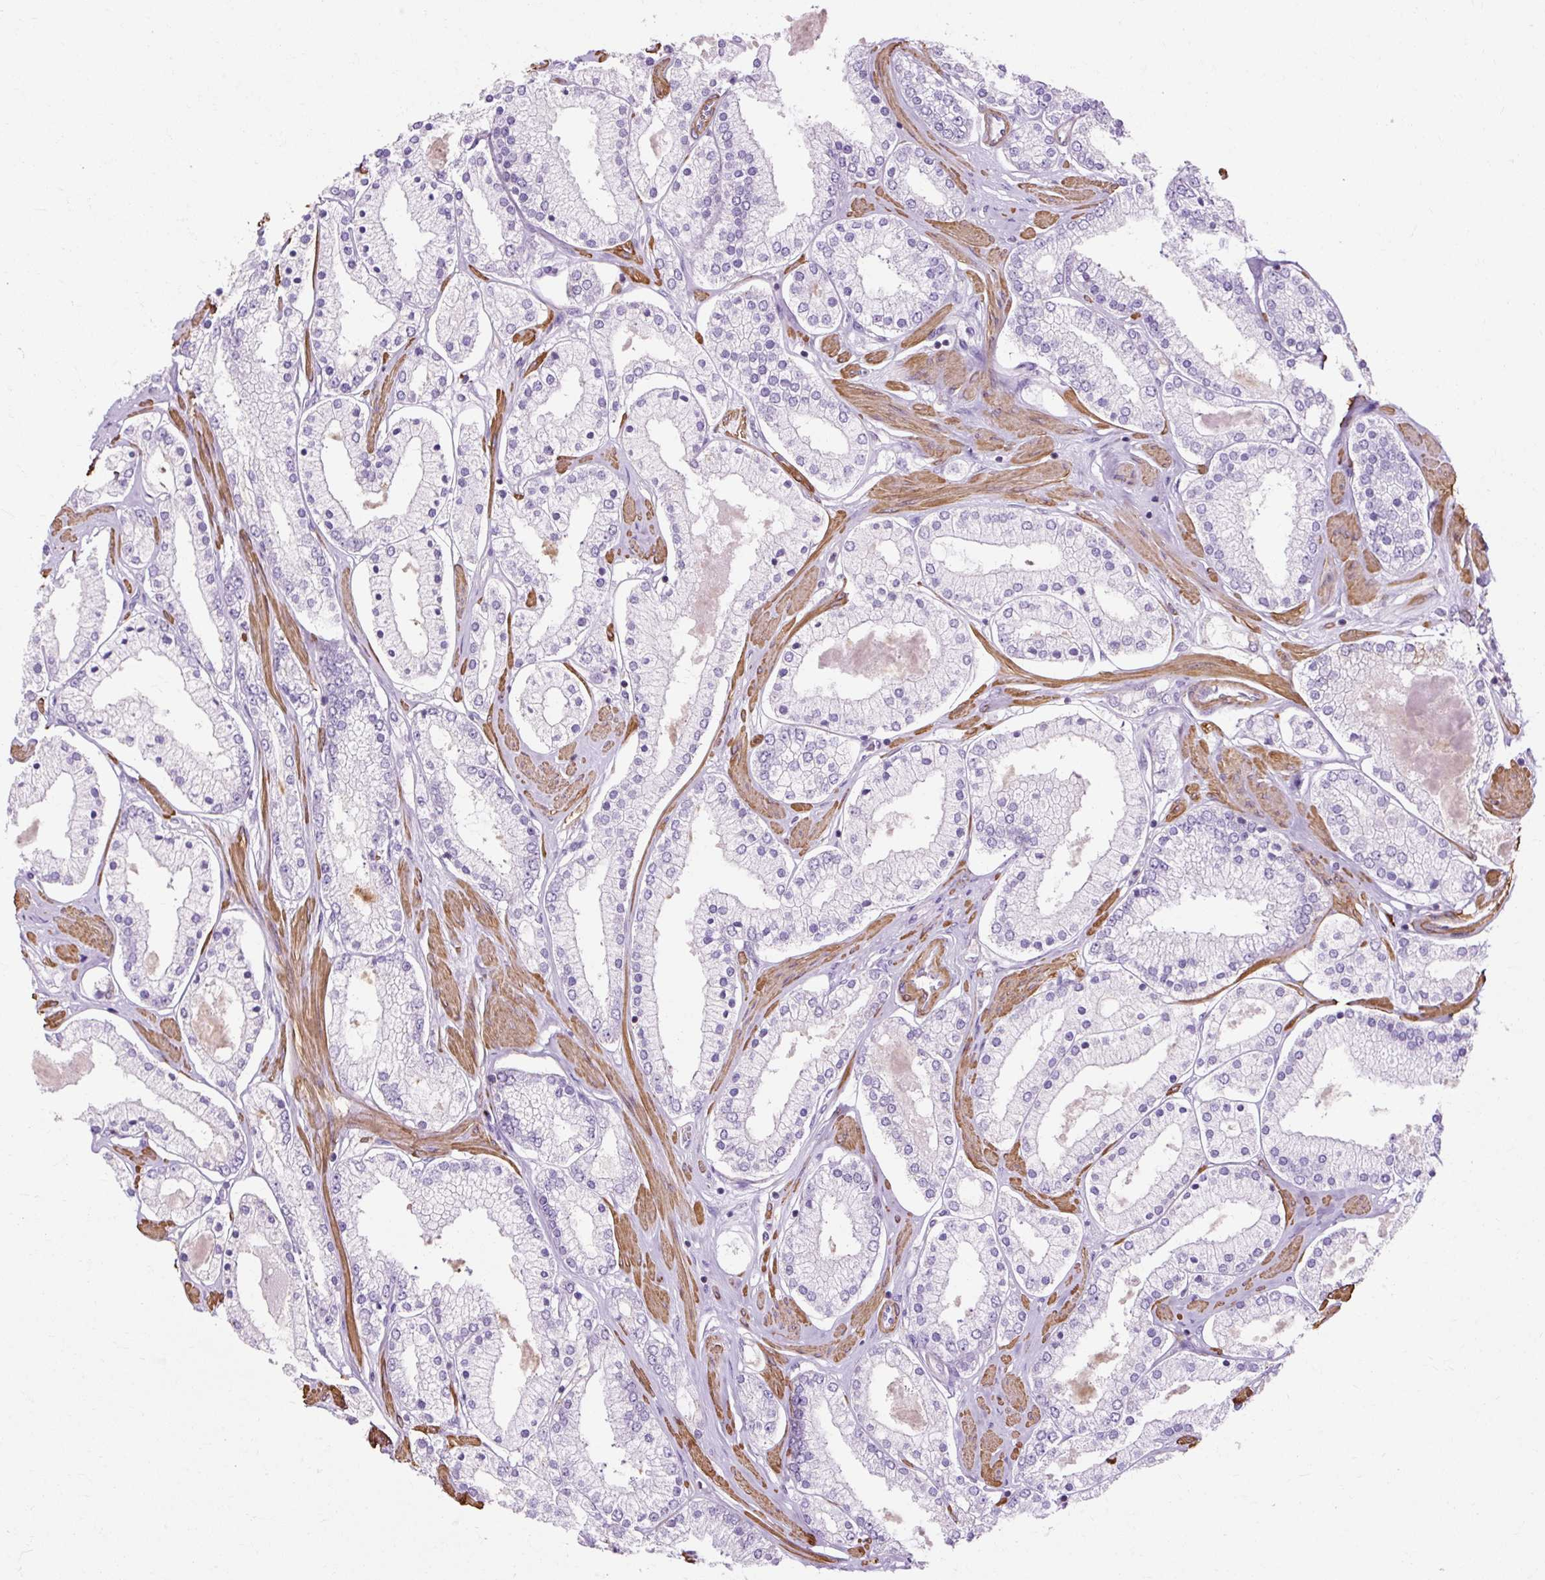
{"staining": {"intensity": "negative", "quantity": "none", "location": "none"}, "tissue": "prostate cancer", "cell_type": "Tumor cells", "image_type": "cancer", "snomed": [{"axis": "morphology", "description": "Adenocarcinoma, Low grade"}, {"axis": "topography", "description": "Prostate"}], "caption": "Prostate low-grade adenocarcinoma was stained to show a protein in brown. There is no significant positivity in tumor cells.", "gene": "TBC1D2B", "patient": {"sex": "male", "age": 42}}